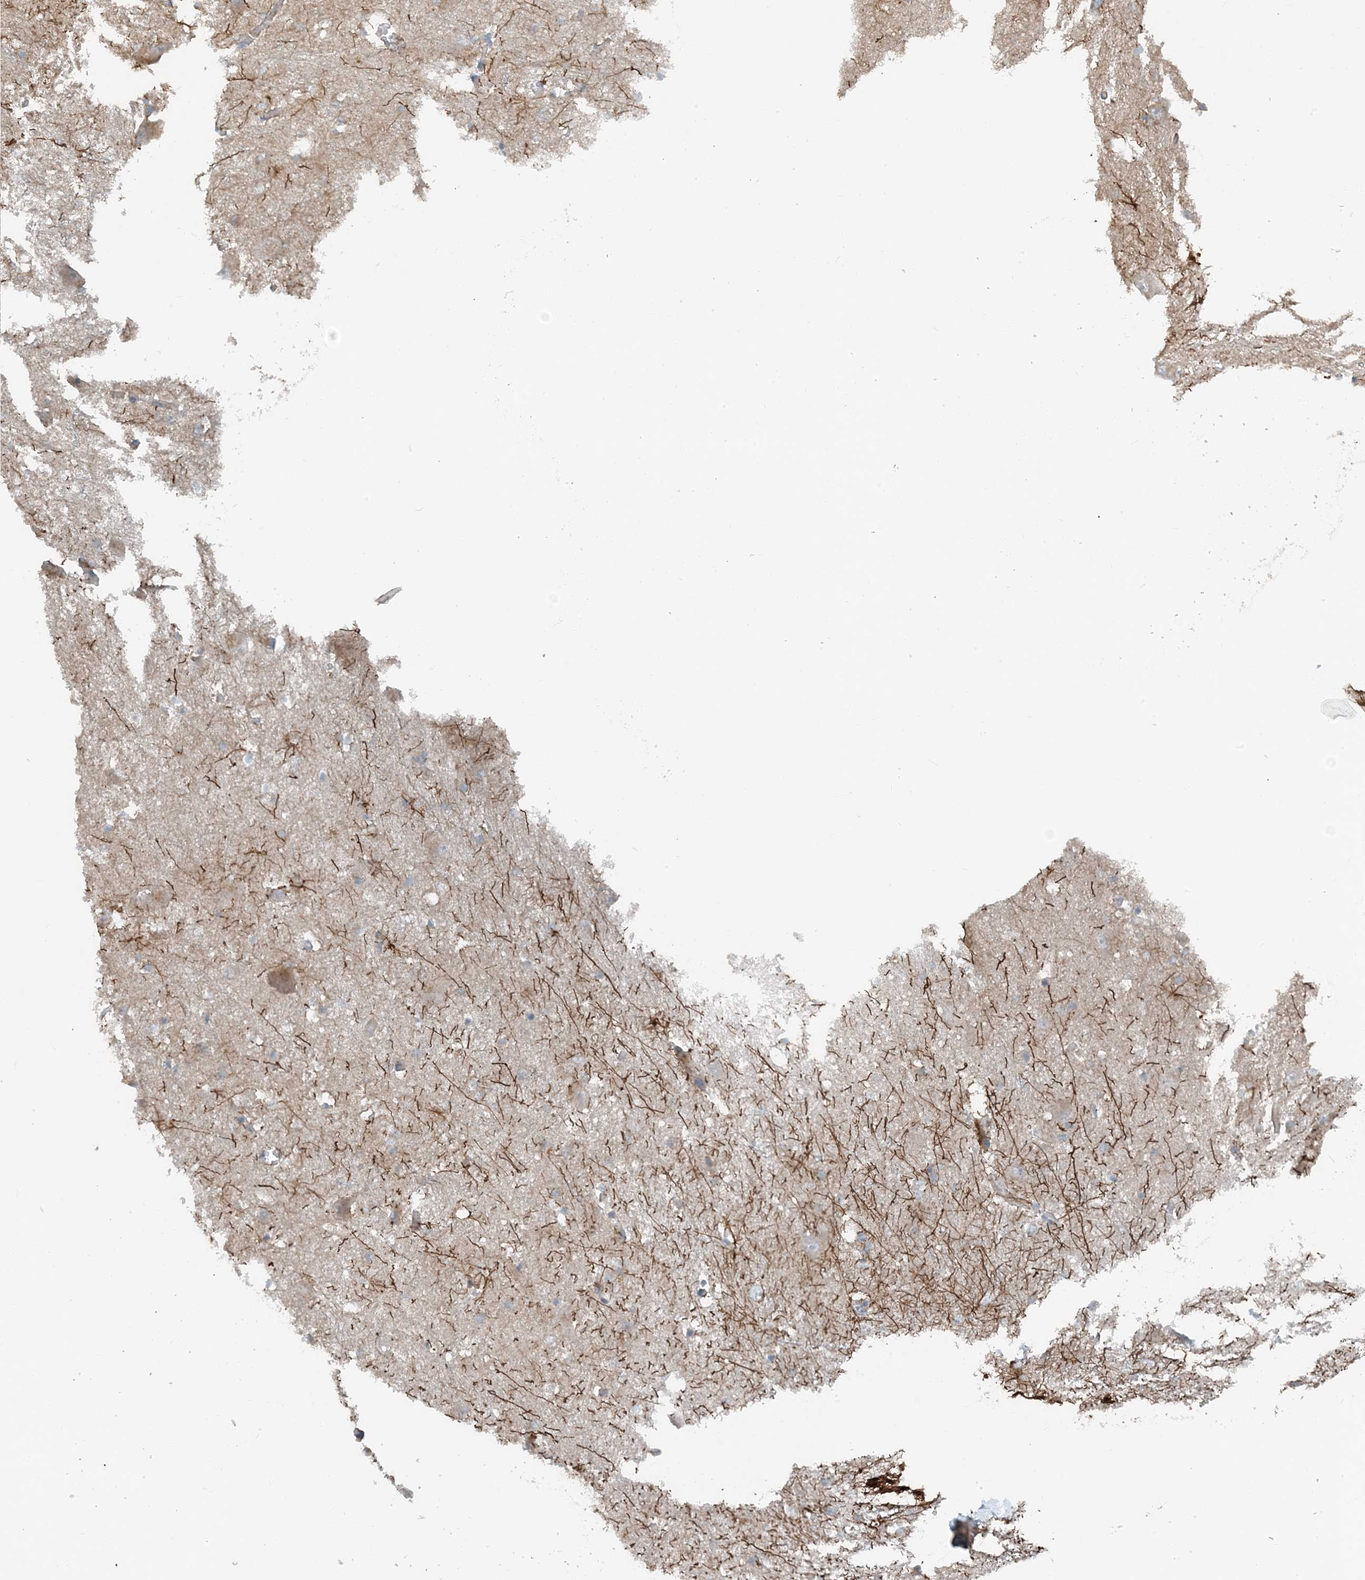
{"staining": {"intensity": "strong", "quantity": "<25%", "location": "cytoplasmic/membranous"}, "tissue": "caudate", "cell_type": "Glial cells", "image_type": "normal", "snomed": [{"axis": "morphology", "description": "Normal tissue, NOS"}, {"axis": "topography", "description": "Lateral ventricle wall"}], "caption": "Immunohistochemistry (IHC) image of normal human caudate stained for a protein (brown), which exhibits medium levels of strong cytoplasmic/membranous expression in approximately <25% of glial cells.", "gene": "MITD1", "patient": {"sex": "male", "age": 37}}